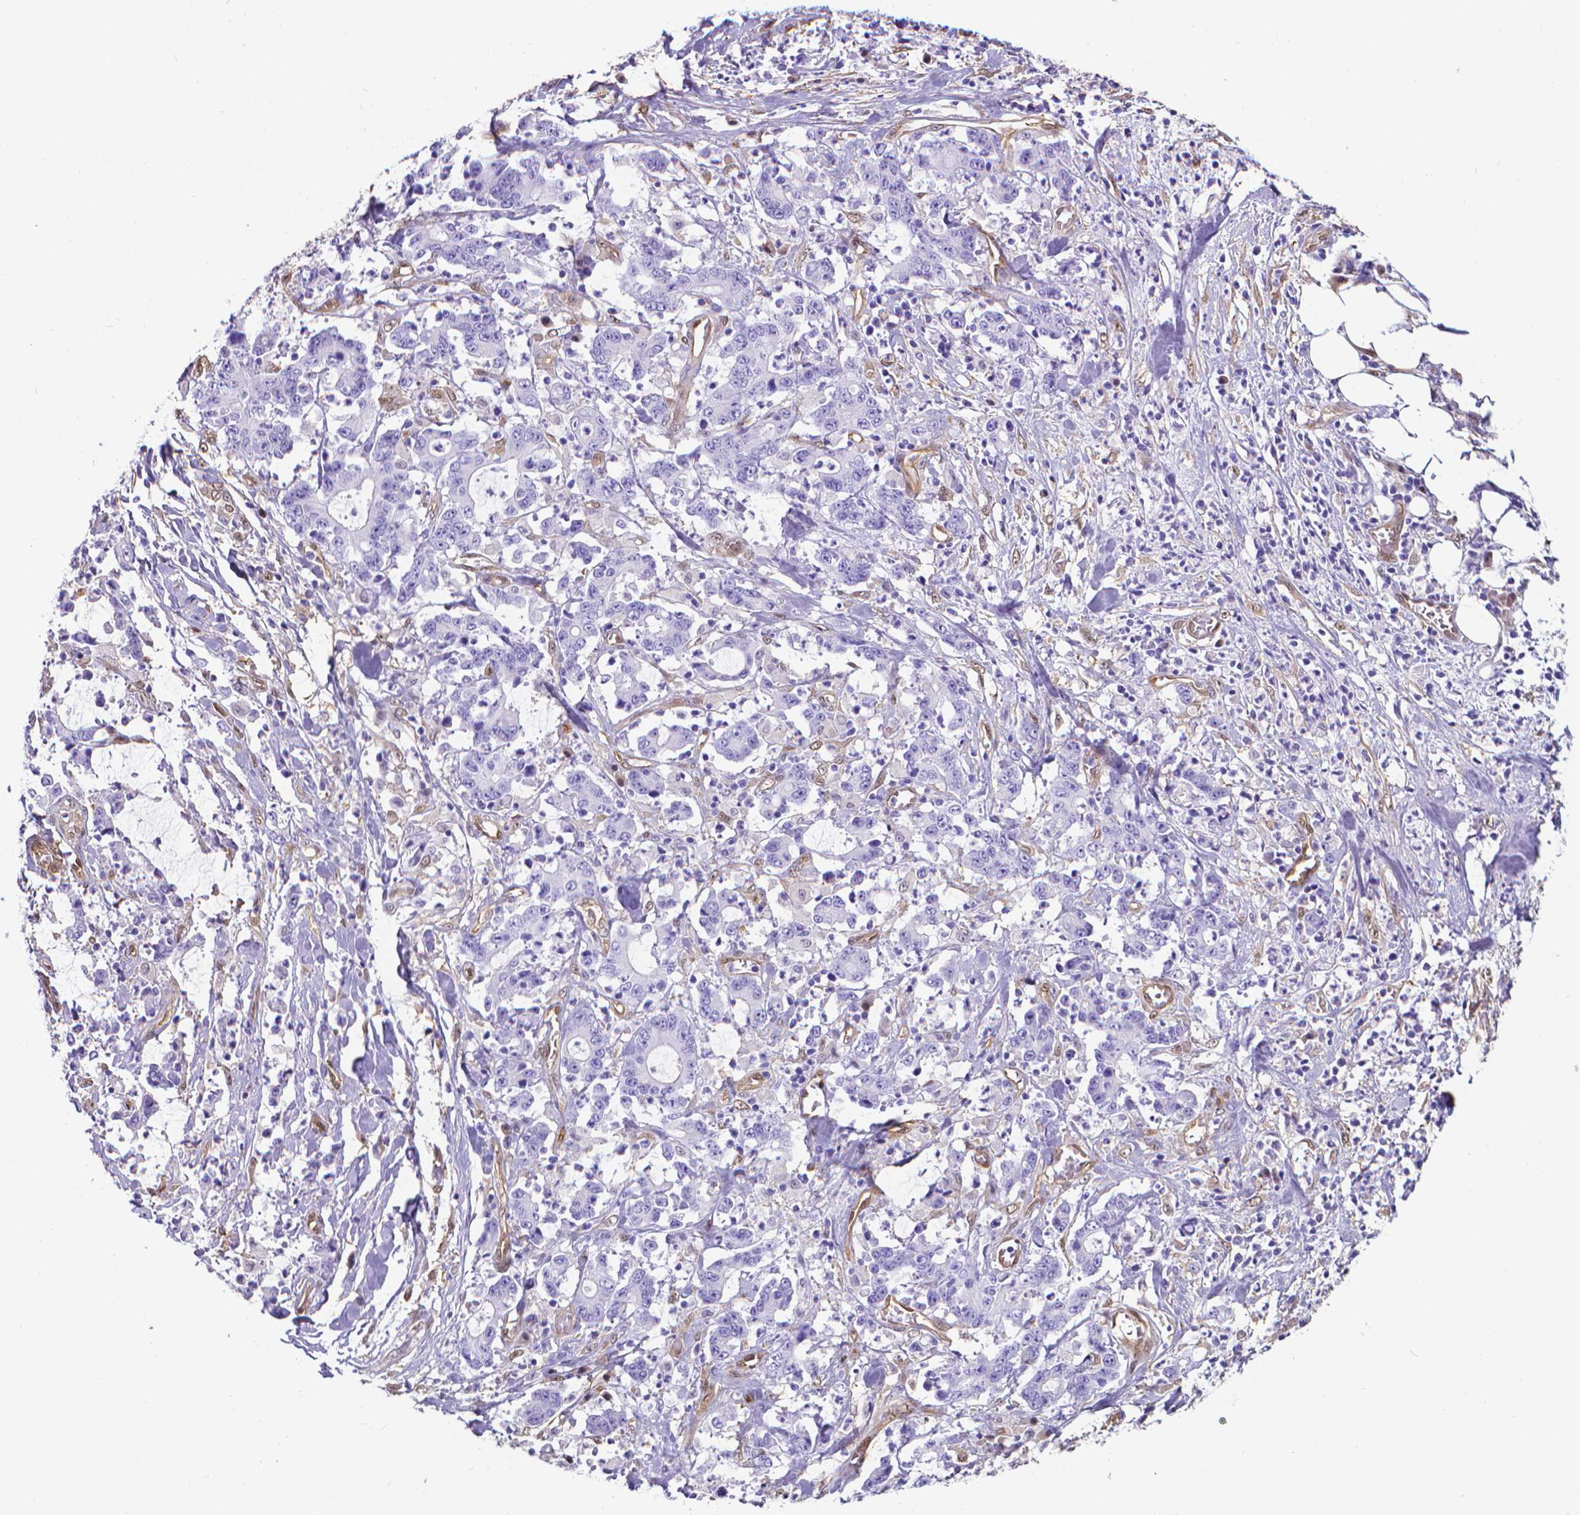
{"staining": {"intensity": "negative", "quantity": "none", "location": "none"}, "tissue": "stomach cancer", "cell_type": "Tumor cells", "image_type": "cancer", "snomed": [{"axis": "morphology", "description": "Adenocarcinoma, NOS"}, {"axis": "topography", "description": "Stomach, upper"}], "caption": "Immunohistochemistry (IHC) photomicrograph of neoplastic tissue: adenocarcinoma (stomach) stained with DAB (3,3'-diaminobenzidine) exhibits no significant protein positivity in tumor cells.", "gene": "CLIC4", "patient": {"sex": "male", "age": 68}}